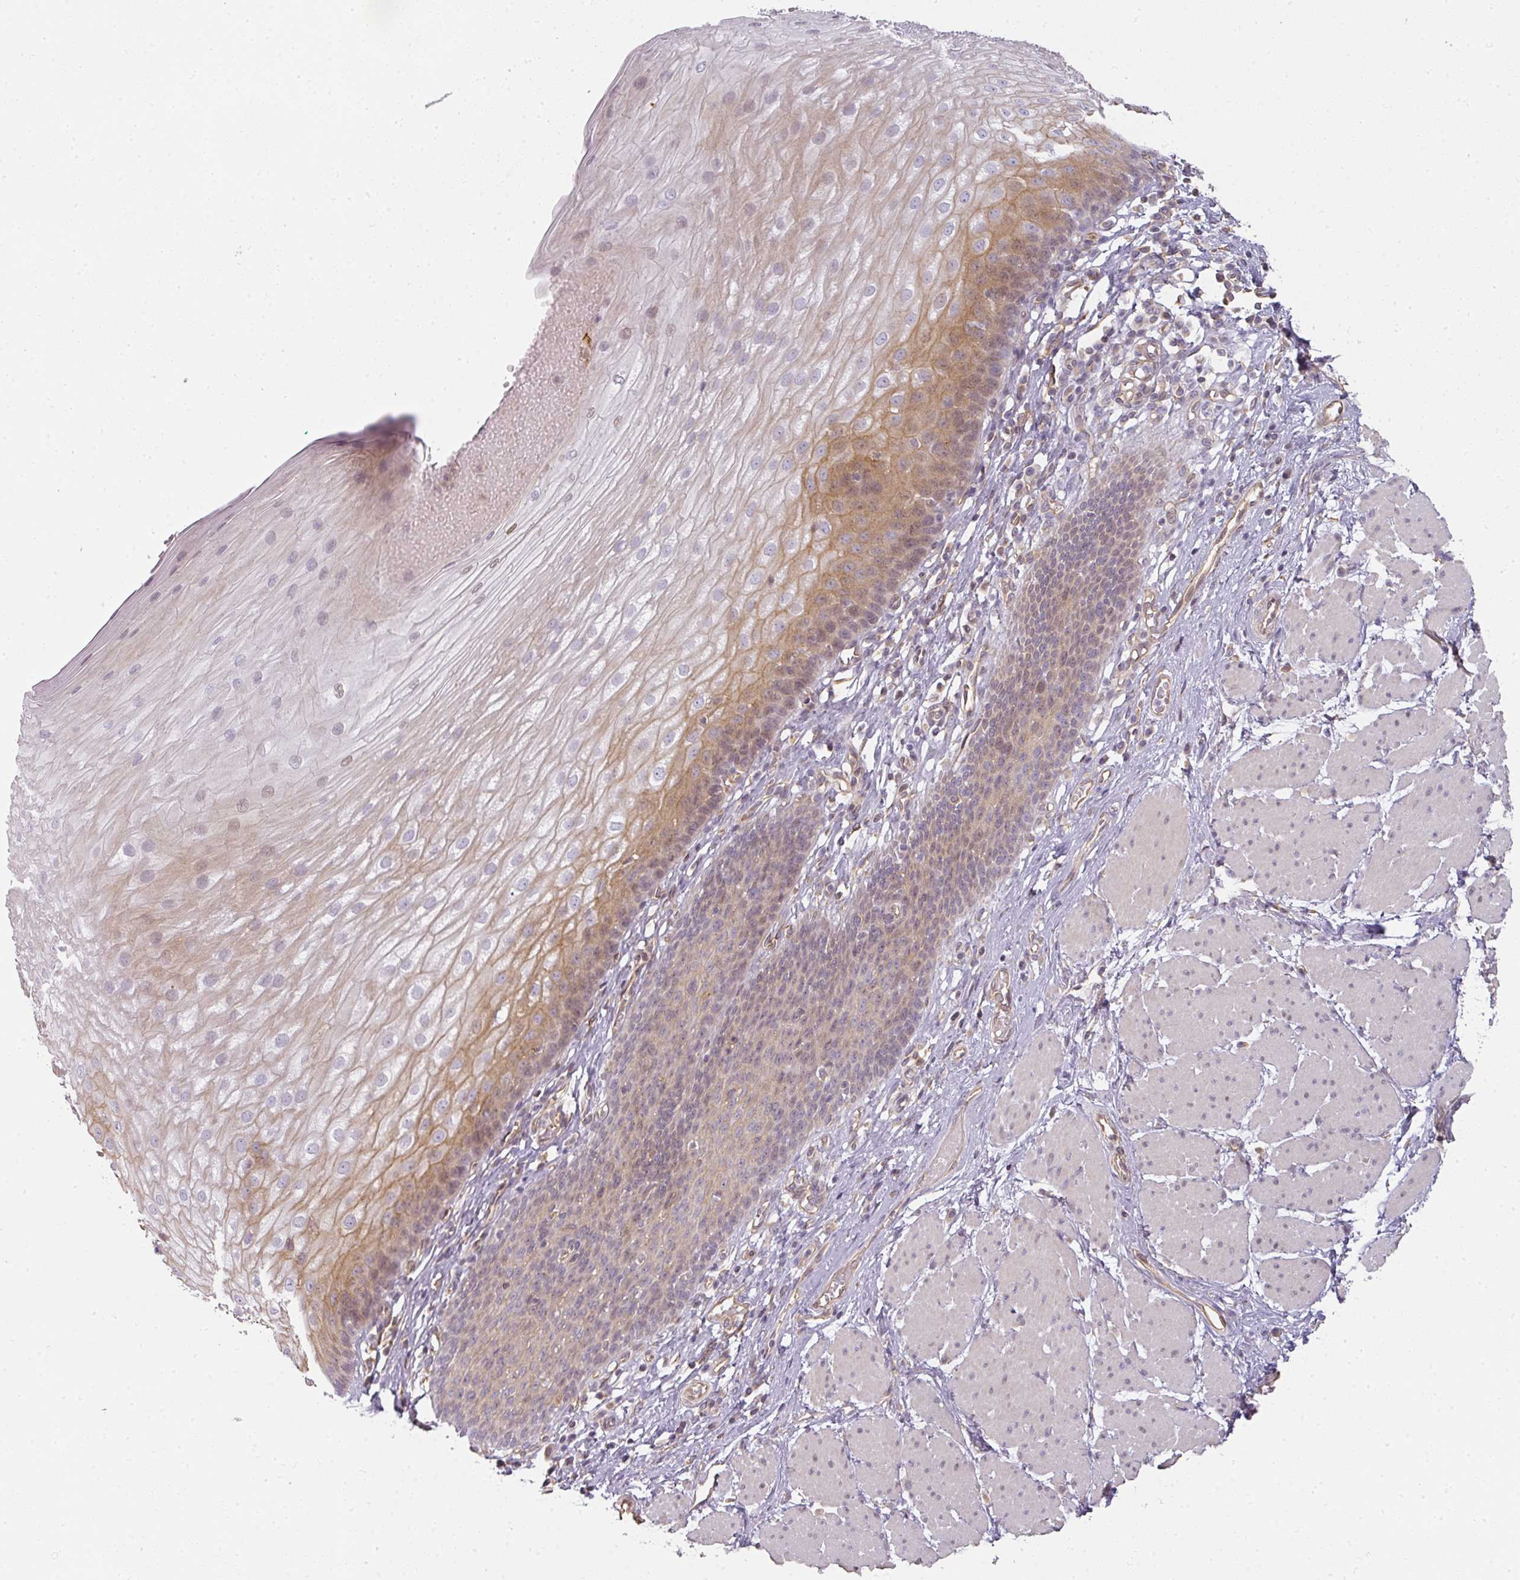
{"staining": {"intensity": "moderate", "quantity": "25%-75%", "location": "cytoplasmic/membranous,nuclear"}, "tissue": "esophagus", "cell_type": "Squamous epithelial cells", "image_type": "normal", "snomed": [{"axis": "morphology", "description": "Normal tissue, NOS"}, {"axis": "topography", "description": "Esophagus"}], "caption": "Protein expression analysis of benign esophagus shows moderate cytoplasmic/membranous,nuclear positivity in approximately 25%-75% of squamous epithelial cells. Using DAB (brown) and hematoxylin (blue) stains, captured at high magnification using brightfield microscopy.", "gene": "ATP8B2", "patient": {"sex": "male", "age": 69}}